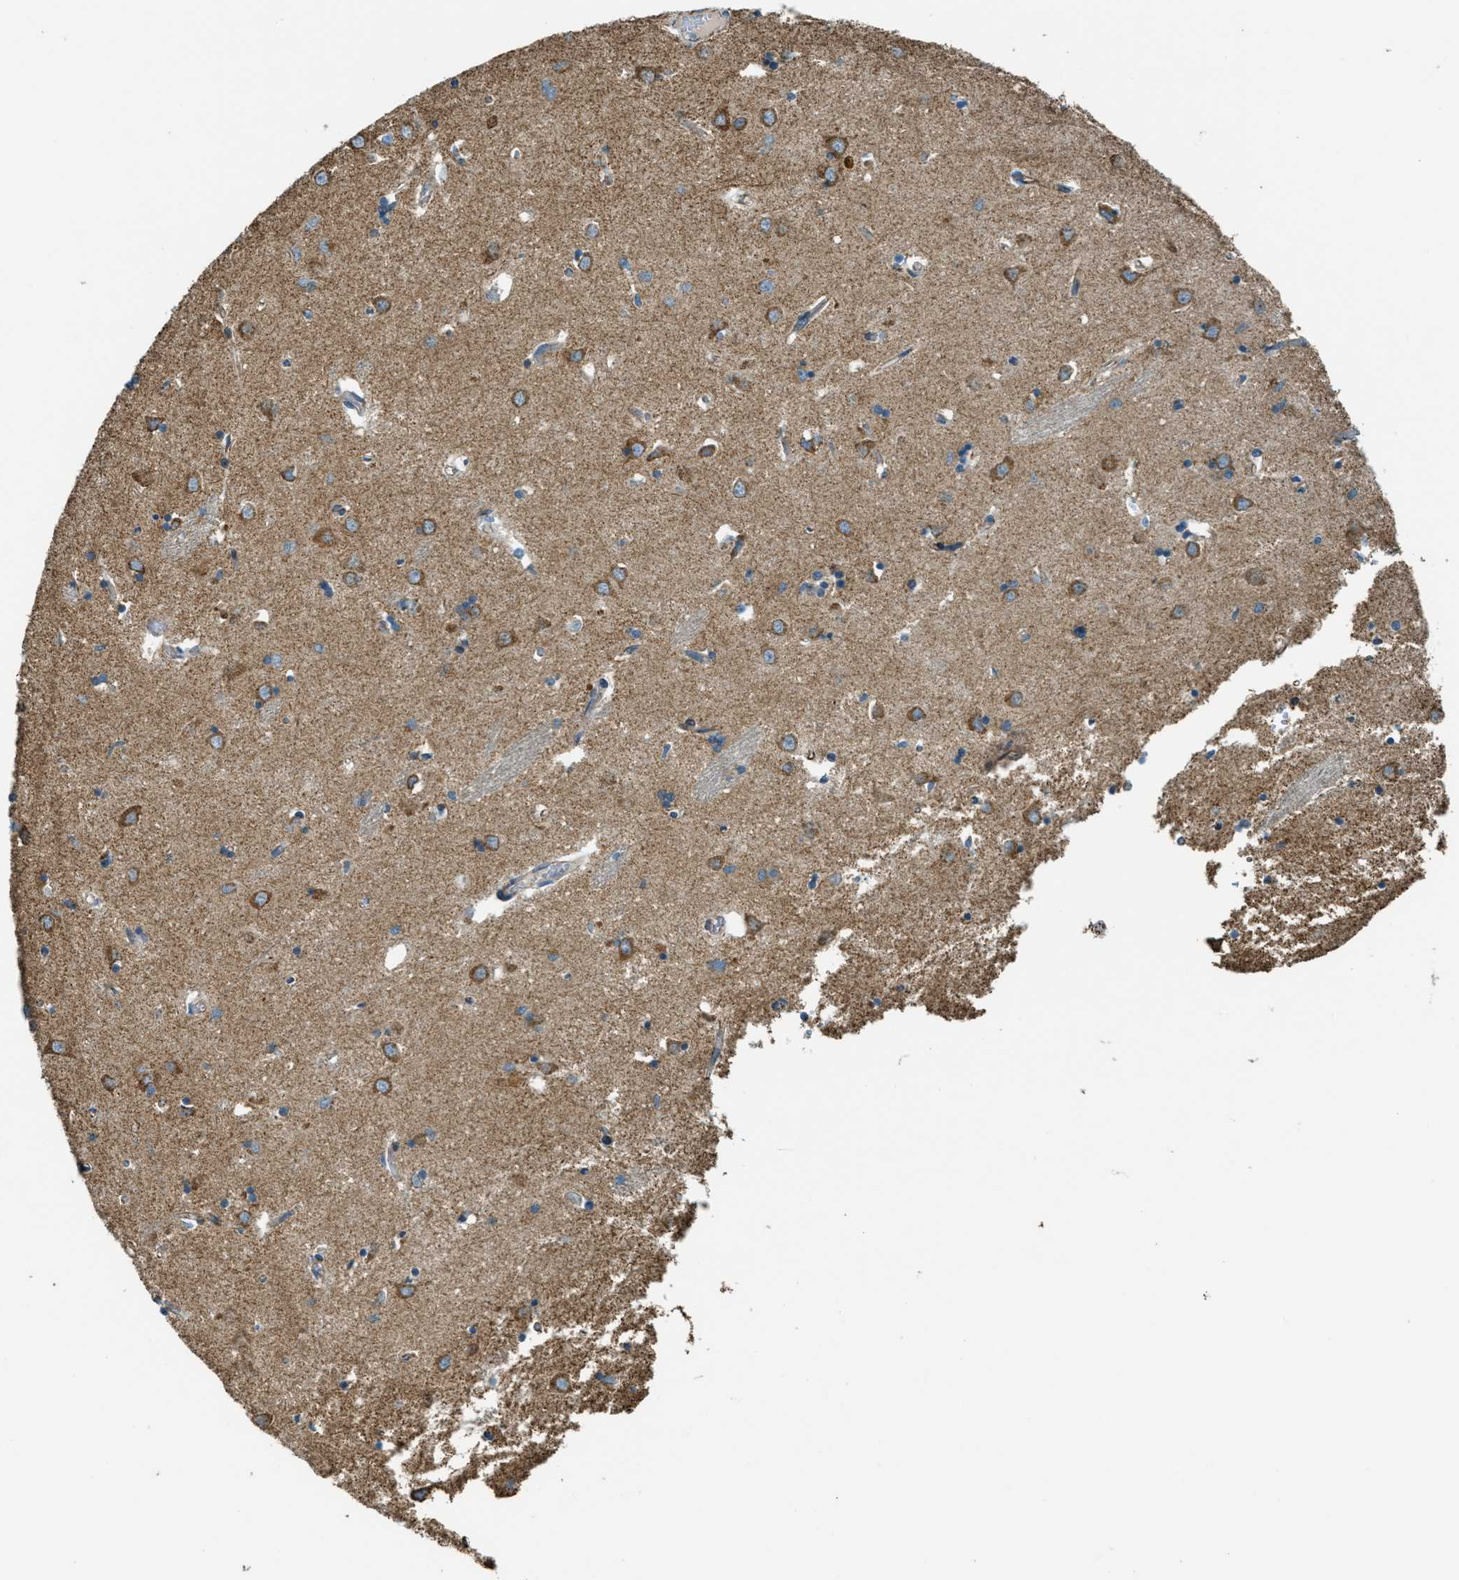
{"staining": {"intensity": "moderate", "quantity": "<25%", "location": "cytoplasmic/membranous"}, "tissue": "caudate", "cell_type": "Glial cells", "image_type": "normal", "snomed": [{"axis": "morphology", "description": "Normal tissue, NOS"}, {"axis": "topography", "description": "Lateral ventricle wall"}], "caption": "This is a micrograph of immunohistochemistry (IHC) staining of benign caudate, which shows moderate staining in the cytoplasmic/membranous of glial cells.", "gene": "CHST15", "patient": {"sex": "female", "age": 19}}